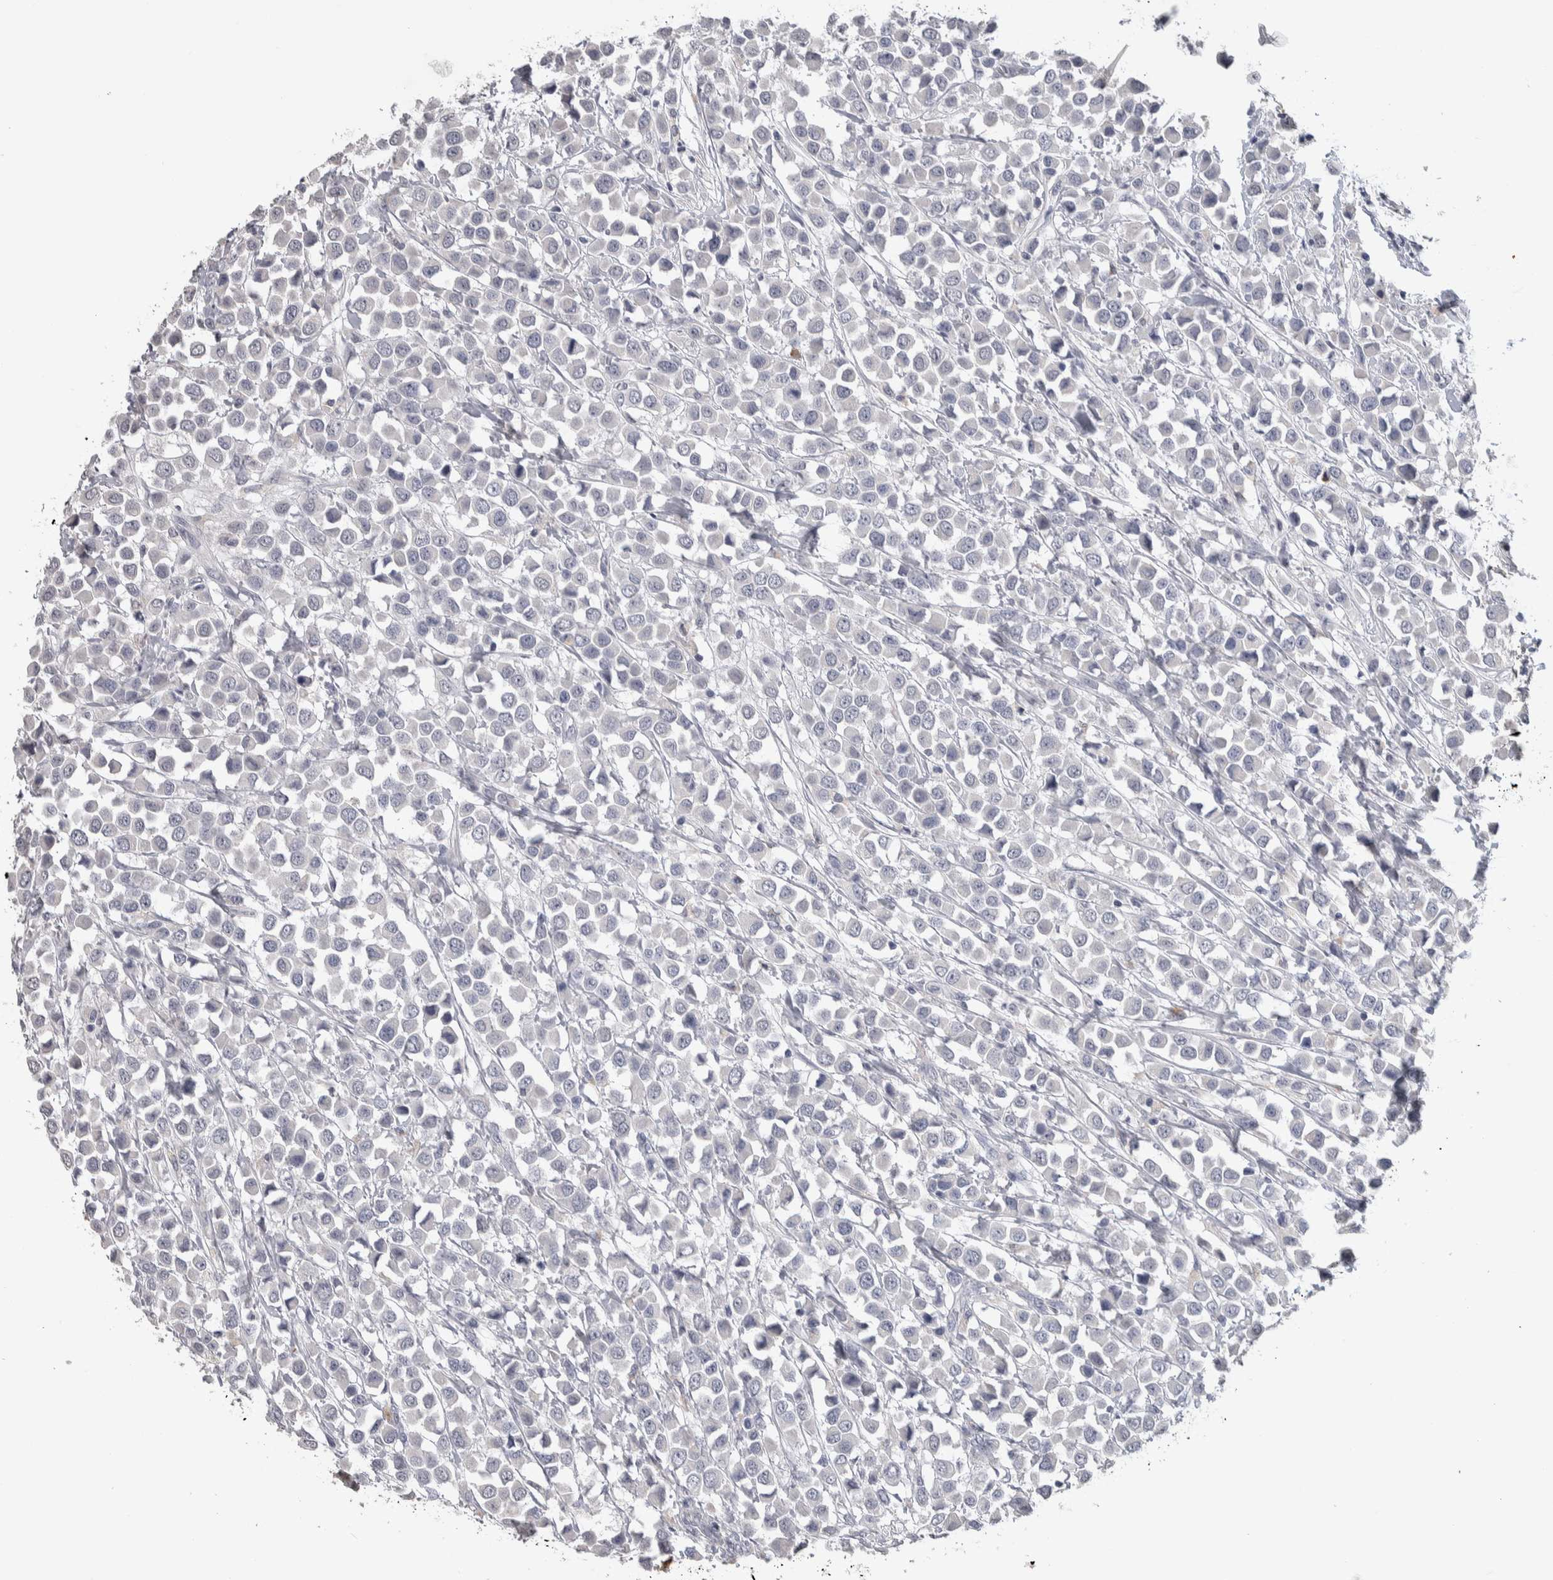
{"staining": {"intensity": "negative", "quantity": "none", "location": "none"}, "tissue": "breast cancer", "cell_type": "Tumor cells", "image_type": "cancer", "snomed": [{"axis": "morphology", "description": "Duct carcinoma"}, {"axis": "topography", "description": "Breast"}], "caption": "The image exhibits no significant positivity in tumor cells of breast cancer (invasive ductal carcinoma).", "gene": "TMEM102", "patient": {"sex": "female", "age": 61}}